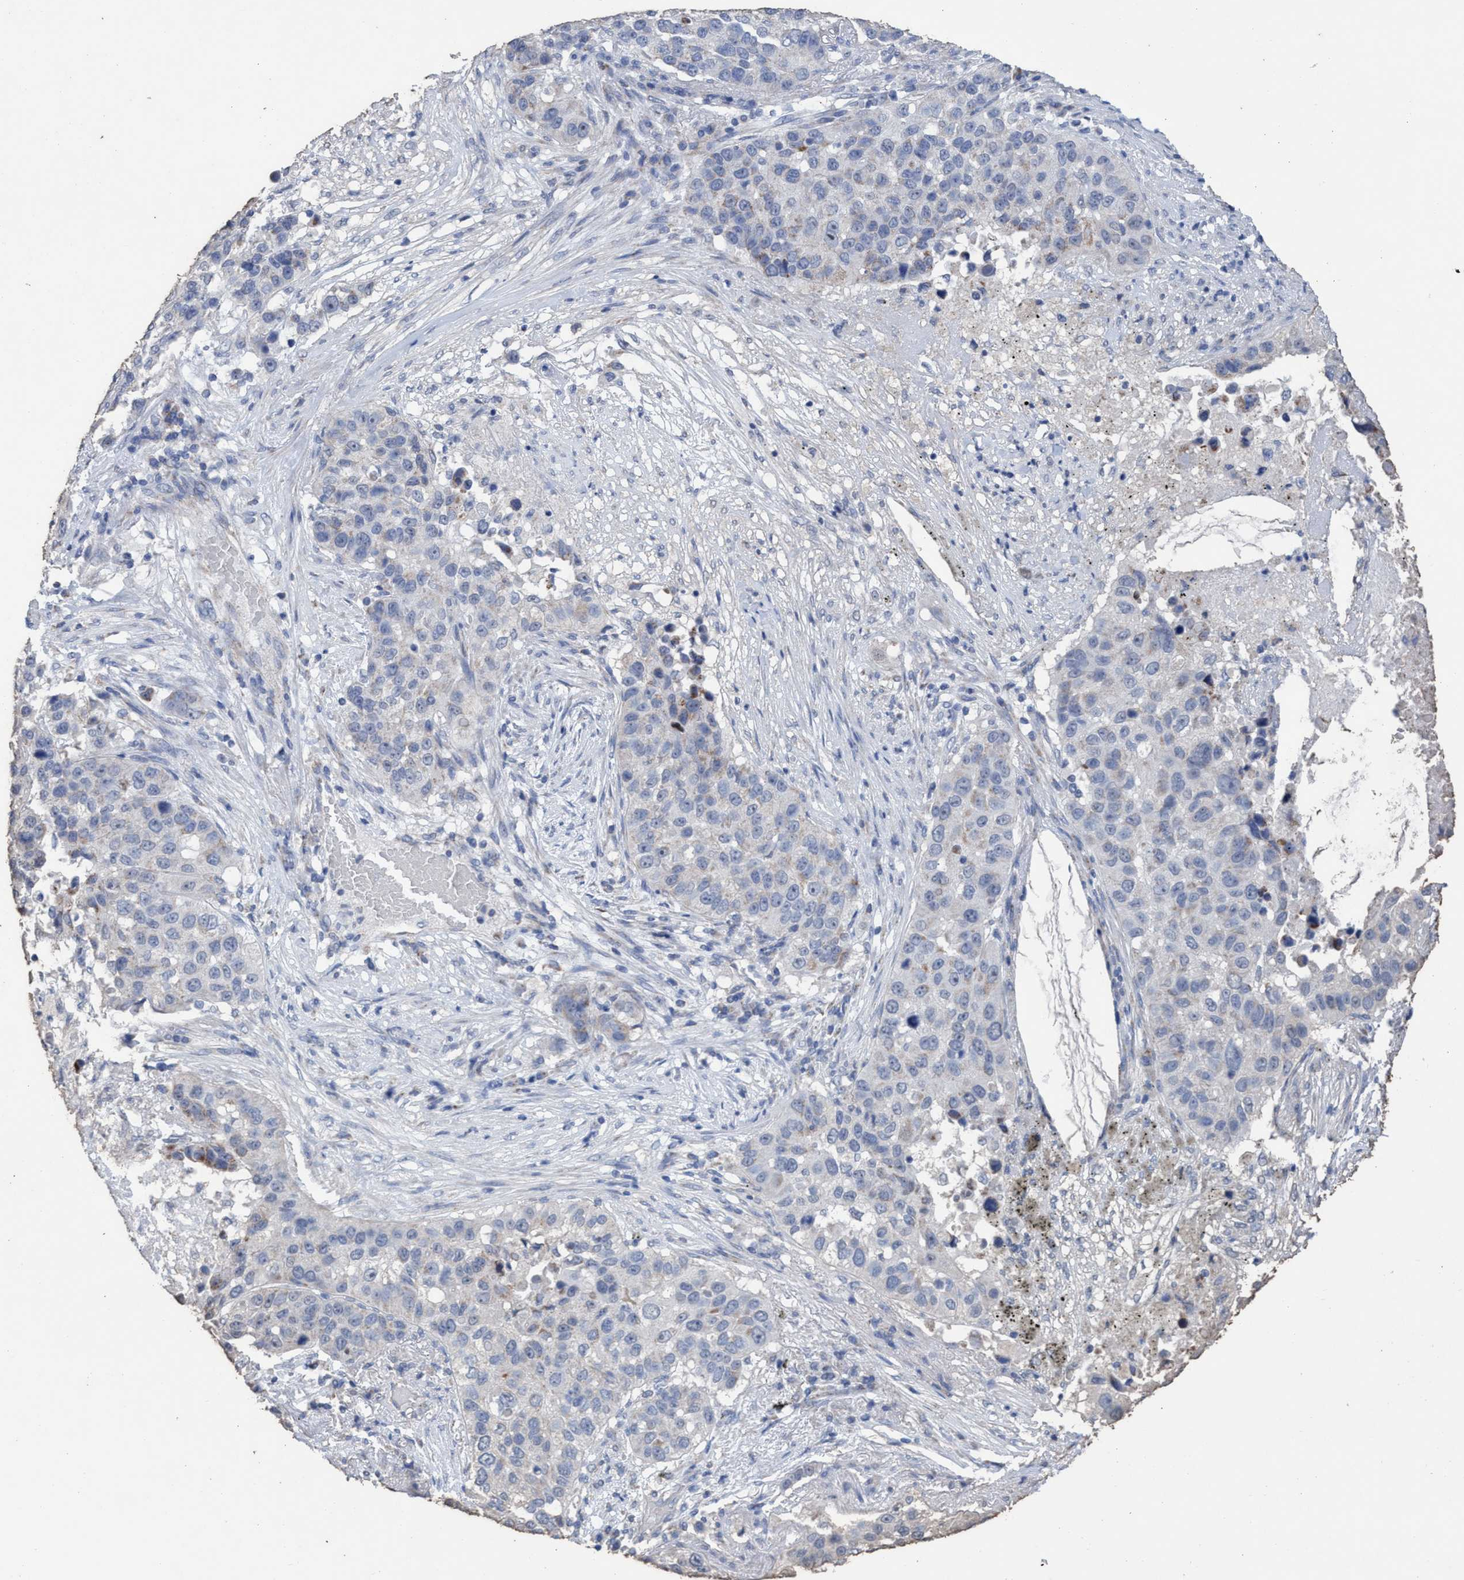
{"staining": {"intensity": "weak", "quantity": "<25%", "location": "cytoplasmic/membranous"}, "tissue": "lung cancer", "cell_type": "Tumor cells", "image_type": "cancer", "snomed": [{"axis": "morphology", "description": "Squamous cell carcinoma, NOS"}, {"axis": "topography", "description": "Lung"}], "caption": "Image shows no significant protein expression in tumor cells of squamous cell carcinoma (lung). (DAB IHC visualized using brightfield microscopy, high magnification).", "gene": "RSAD1", "patient": {"sex": "male", "age": 57}}